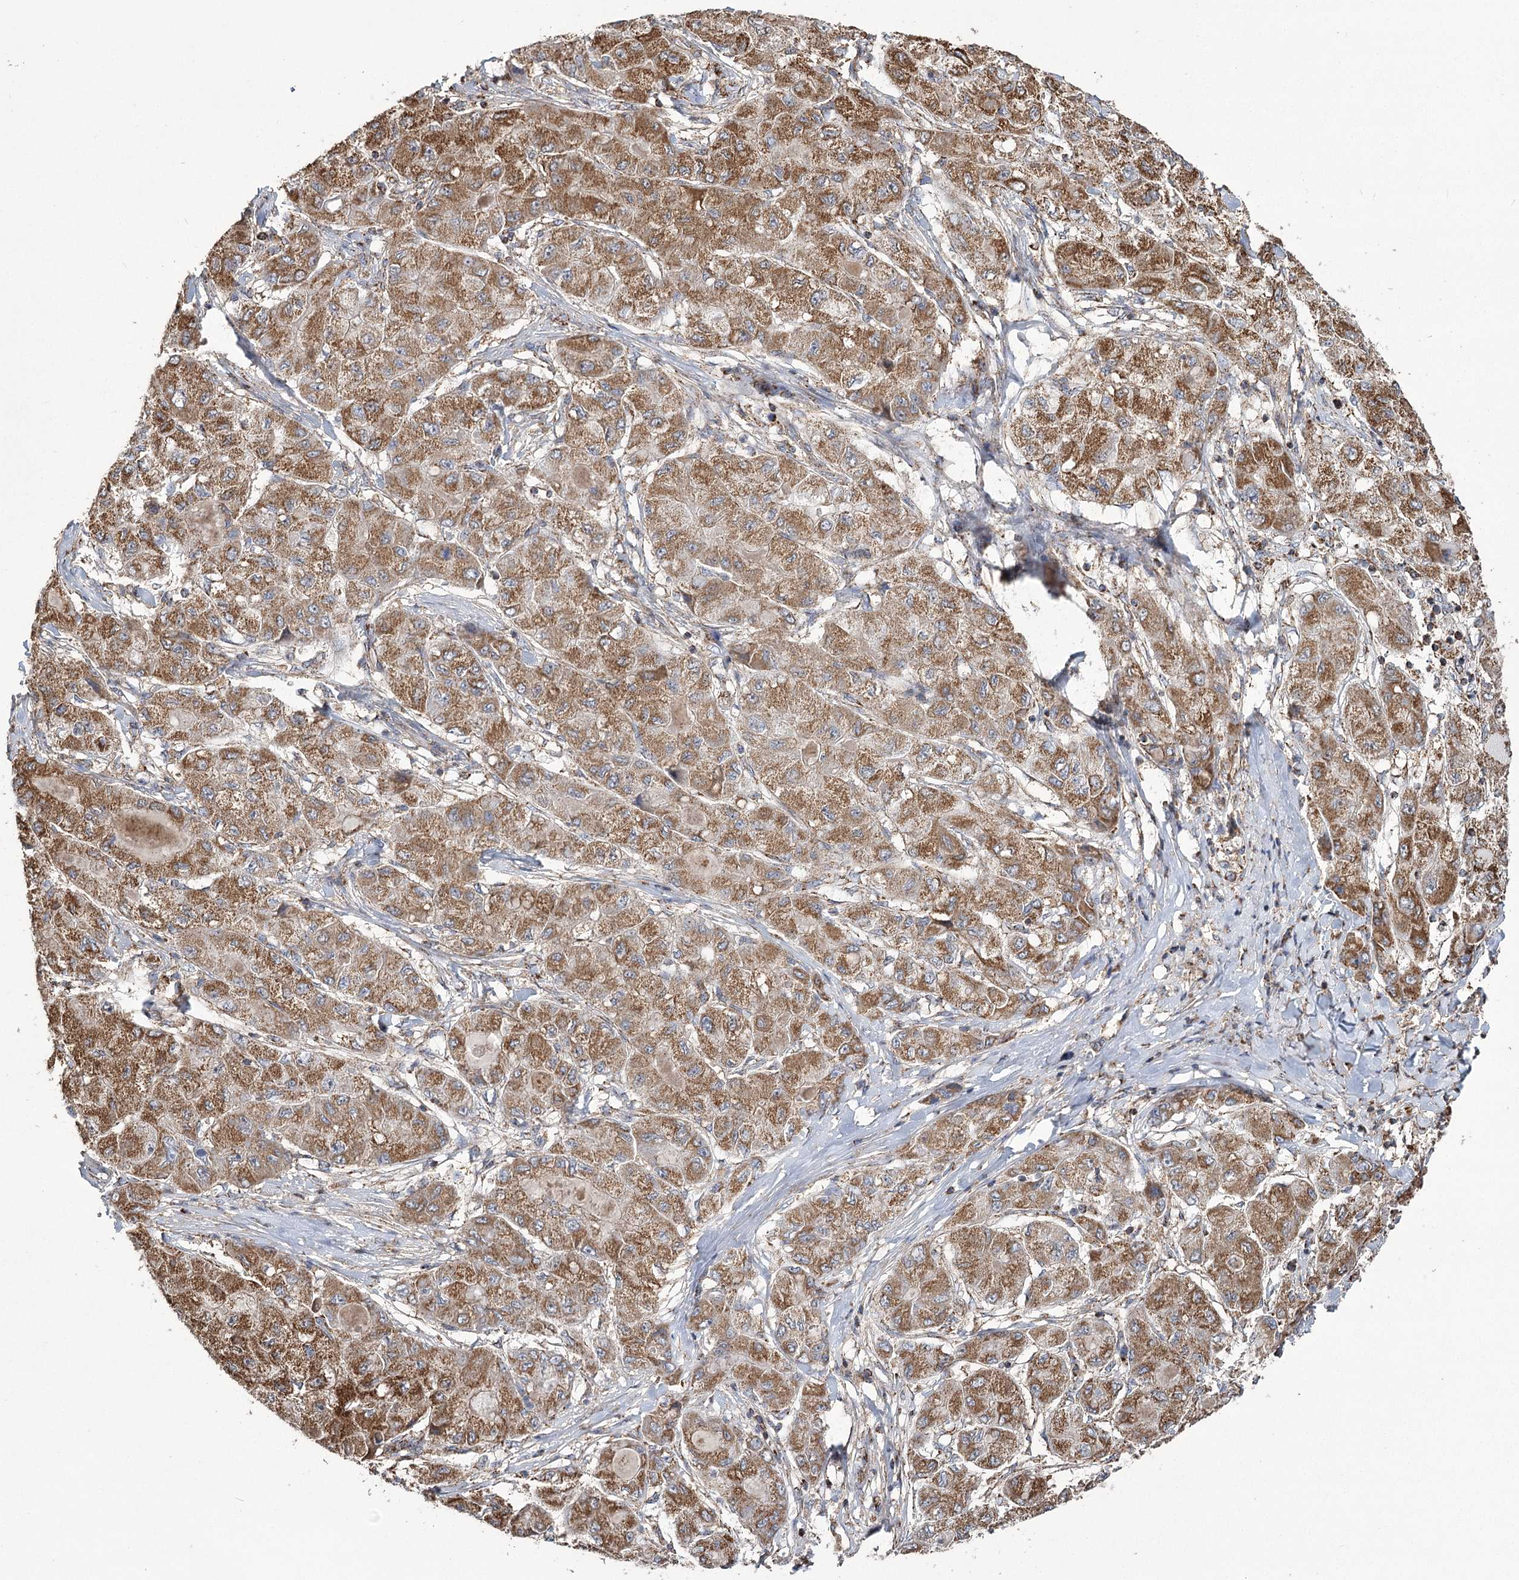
{"staining": {"intensity": "moderate", "quantity": ">75%", "location": "cytoplasmic/membranous"}, "tissue": "liver cancer", "cell_type": "Tumor cells", "image_type": "cancer", "snomed": [{"axis": "morphology", "description": "Carcinoma, Hepatocellular, NOS"}, {"axis": "topography", "description": "Liver"}], "caption": "Liver cancer stained with a protein marker shows moderate staining in tumor cells.", "gene": "RANBP3L", "patient": {"sex": "male", "age": 80}}